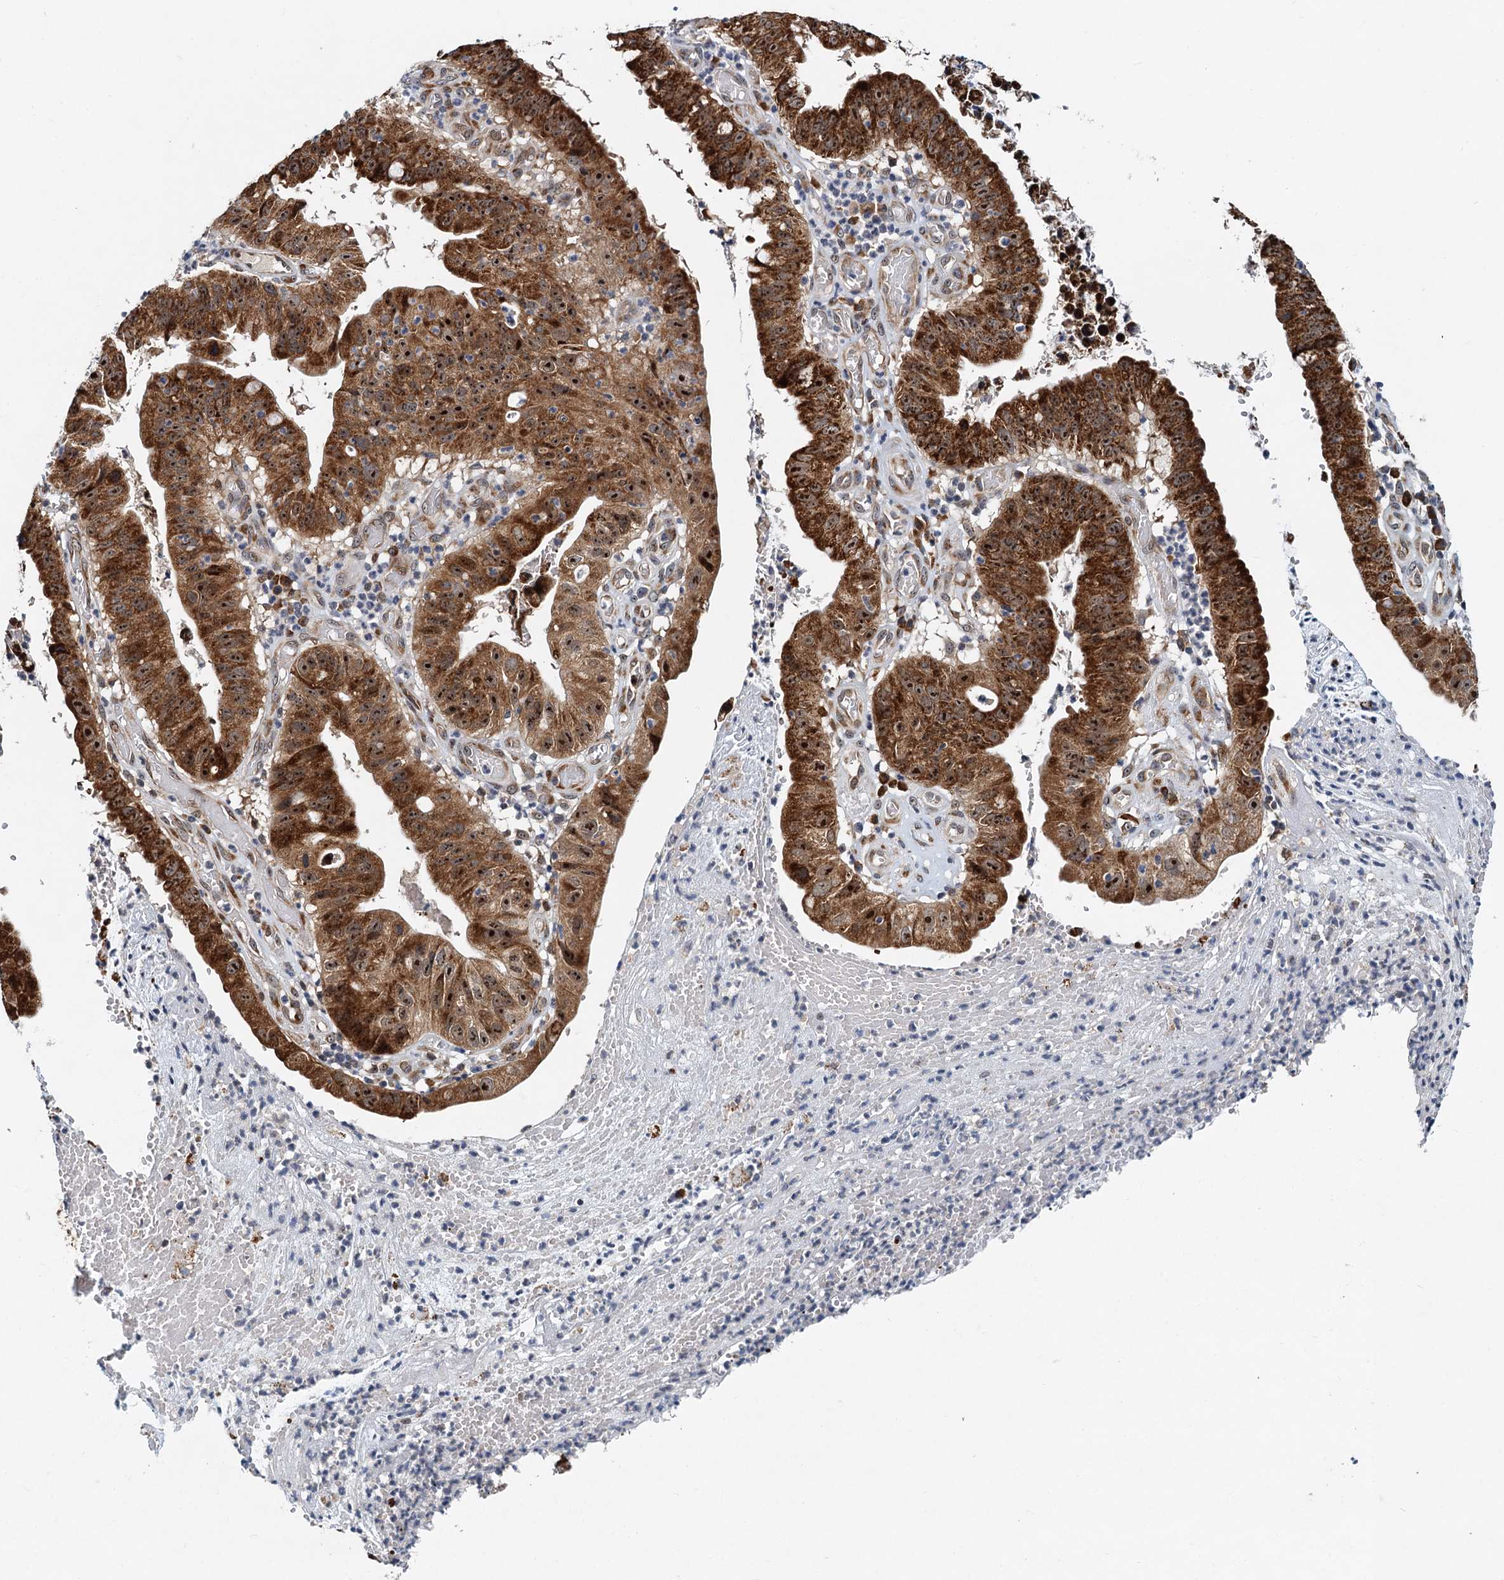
{"staining": {"intensity": "strong", "quantity": ">75%", "location": "cytoplasmic/membranous,nuclear"}, "tissue": "stomach cancer", "cell_type": "Tumor cells", "image_type": "cancer", "snomed": [{"axis": "morphology", "description": "Adenocarcinoma, NOS"}, {"axis": "topography", "description": "Stomach"}], "caption": "A brown stain labels strong cytoplasmic/membranous and nuclear positivity of a protein in adenocarcinoma (stomach) tumor cells. (DAB IHC with brightfield microscopy, high magnification).", "gene": "DNAJC21", "patient": {"sex": "male", "age": 59}}